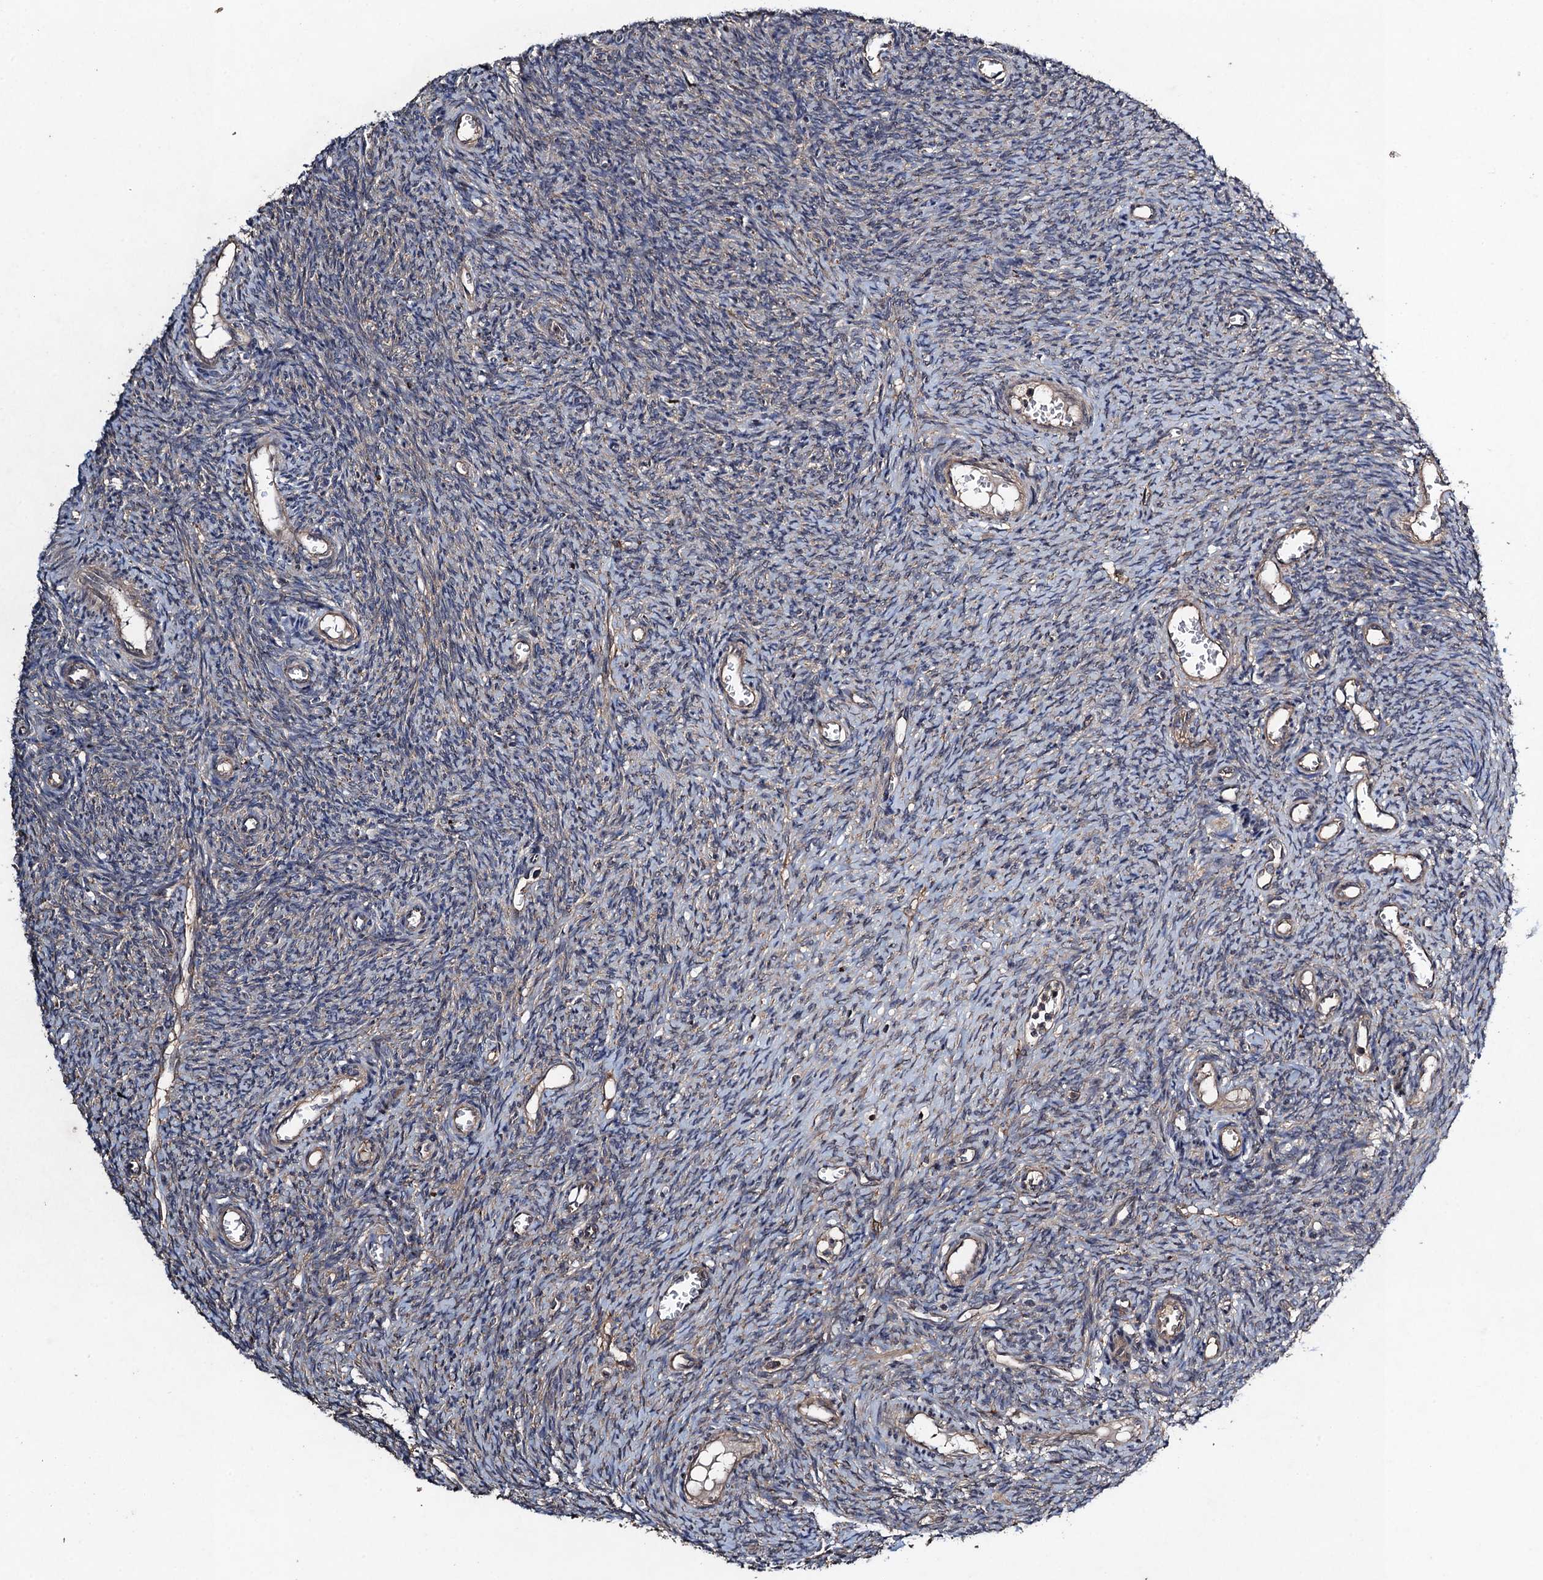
{"staining": {"intensity": "weak", "quantity": "25%-75%", "location": "cytoplasmic/membranous"}, "tissue": "ovary", "cell_type": "Ovarian stroma cells", "image_type": "normal", "snomed": [{"axis": "morphology", "description": "Normal tissue, NOS"}, {"axis": "topography", "description": "Ovary"}], "caption": "The micrograph displays a brown stain indicating the presence of a protein in the cytoplasmic/membranous of ovarian stroma cells in ovary. (DAB (3,3'-diaminobenzidine) = brown stain, brightfield microscopy at high magnification).", "gene": "CNTN5", "patient": {"sex": "female", "age": 44}}